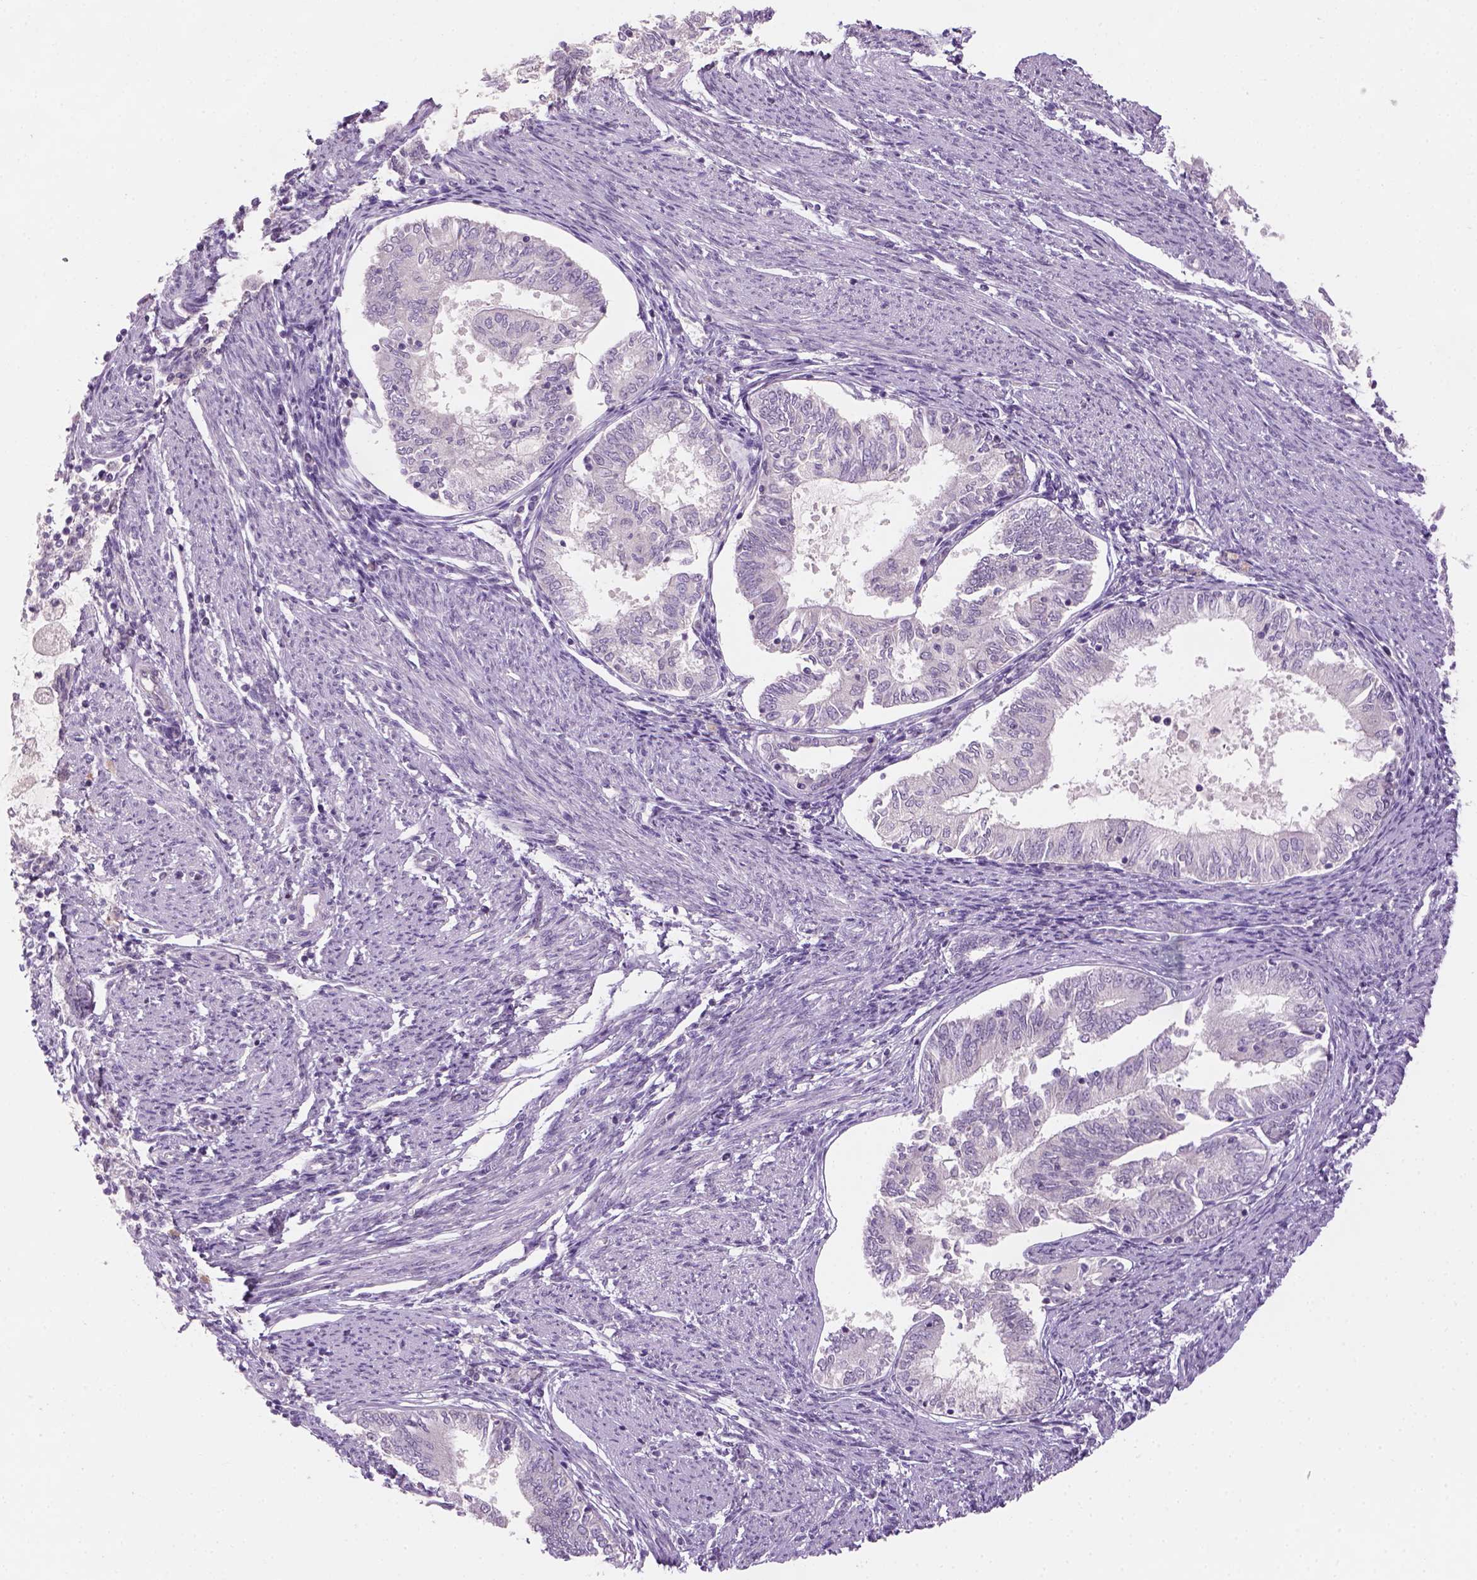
{"staining": {"intensity": "negative", "quantity": "none", "location": "none"}, "tissue": "endometrial cancer", "cell_type": "Tumor cells", "image_type": "cancer", "snomed": [{"axis": "morphology", "description": "Adenocarcinoma, NOS"}, {"axis": "topography", "description": "Endometrium"}], "caption": "This is an IHC image of endometrial adenocarcinoma. There is no expression in tumor cells.", "gene": "GFI1B", "patient": {"sex": "female", "age": 79}}